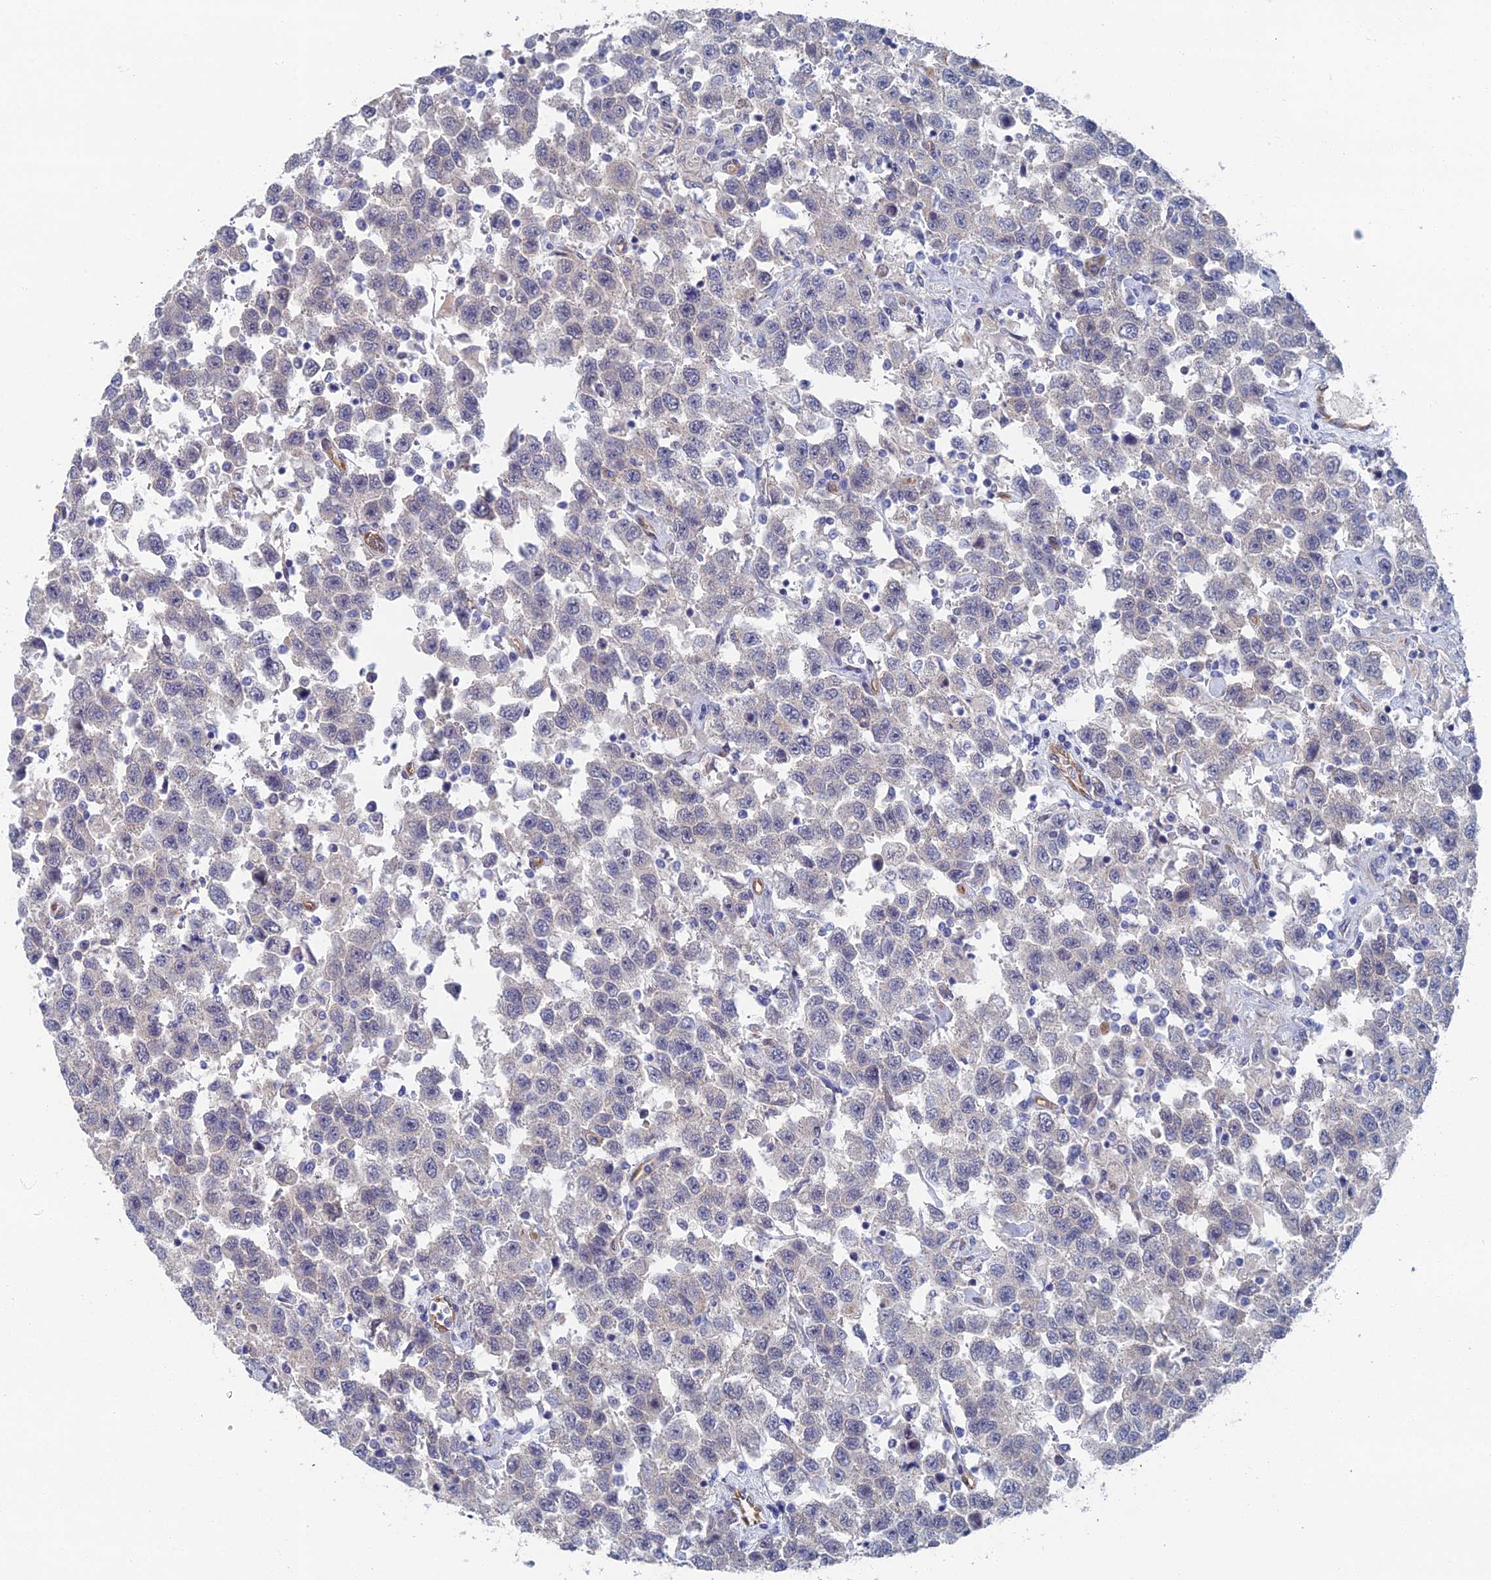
{"staining": {"intensity": "negative", "quantity": "none", "location": "none"}, "tissue": "testis cancer", "cell_type": "Tumor cells", "image_type": "cancer", "snomed": [{"axis": "morphology", "description": "Seminoma, NOS"}, {"axis": "topography", "description": "Testis"}], "caption": "Tumor cells are negative for protein expression in human testis cancer (seminoma).", "gene": "ARAP3", "patient": {"sex": "male", "age": 41}}